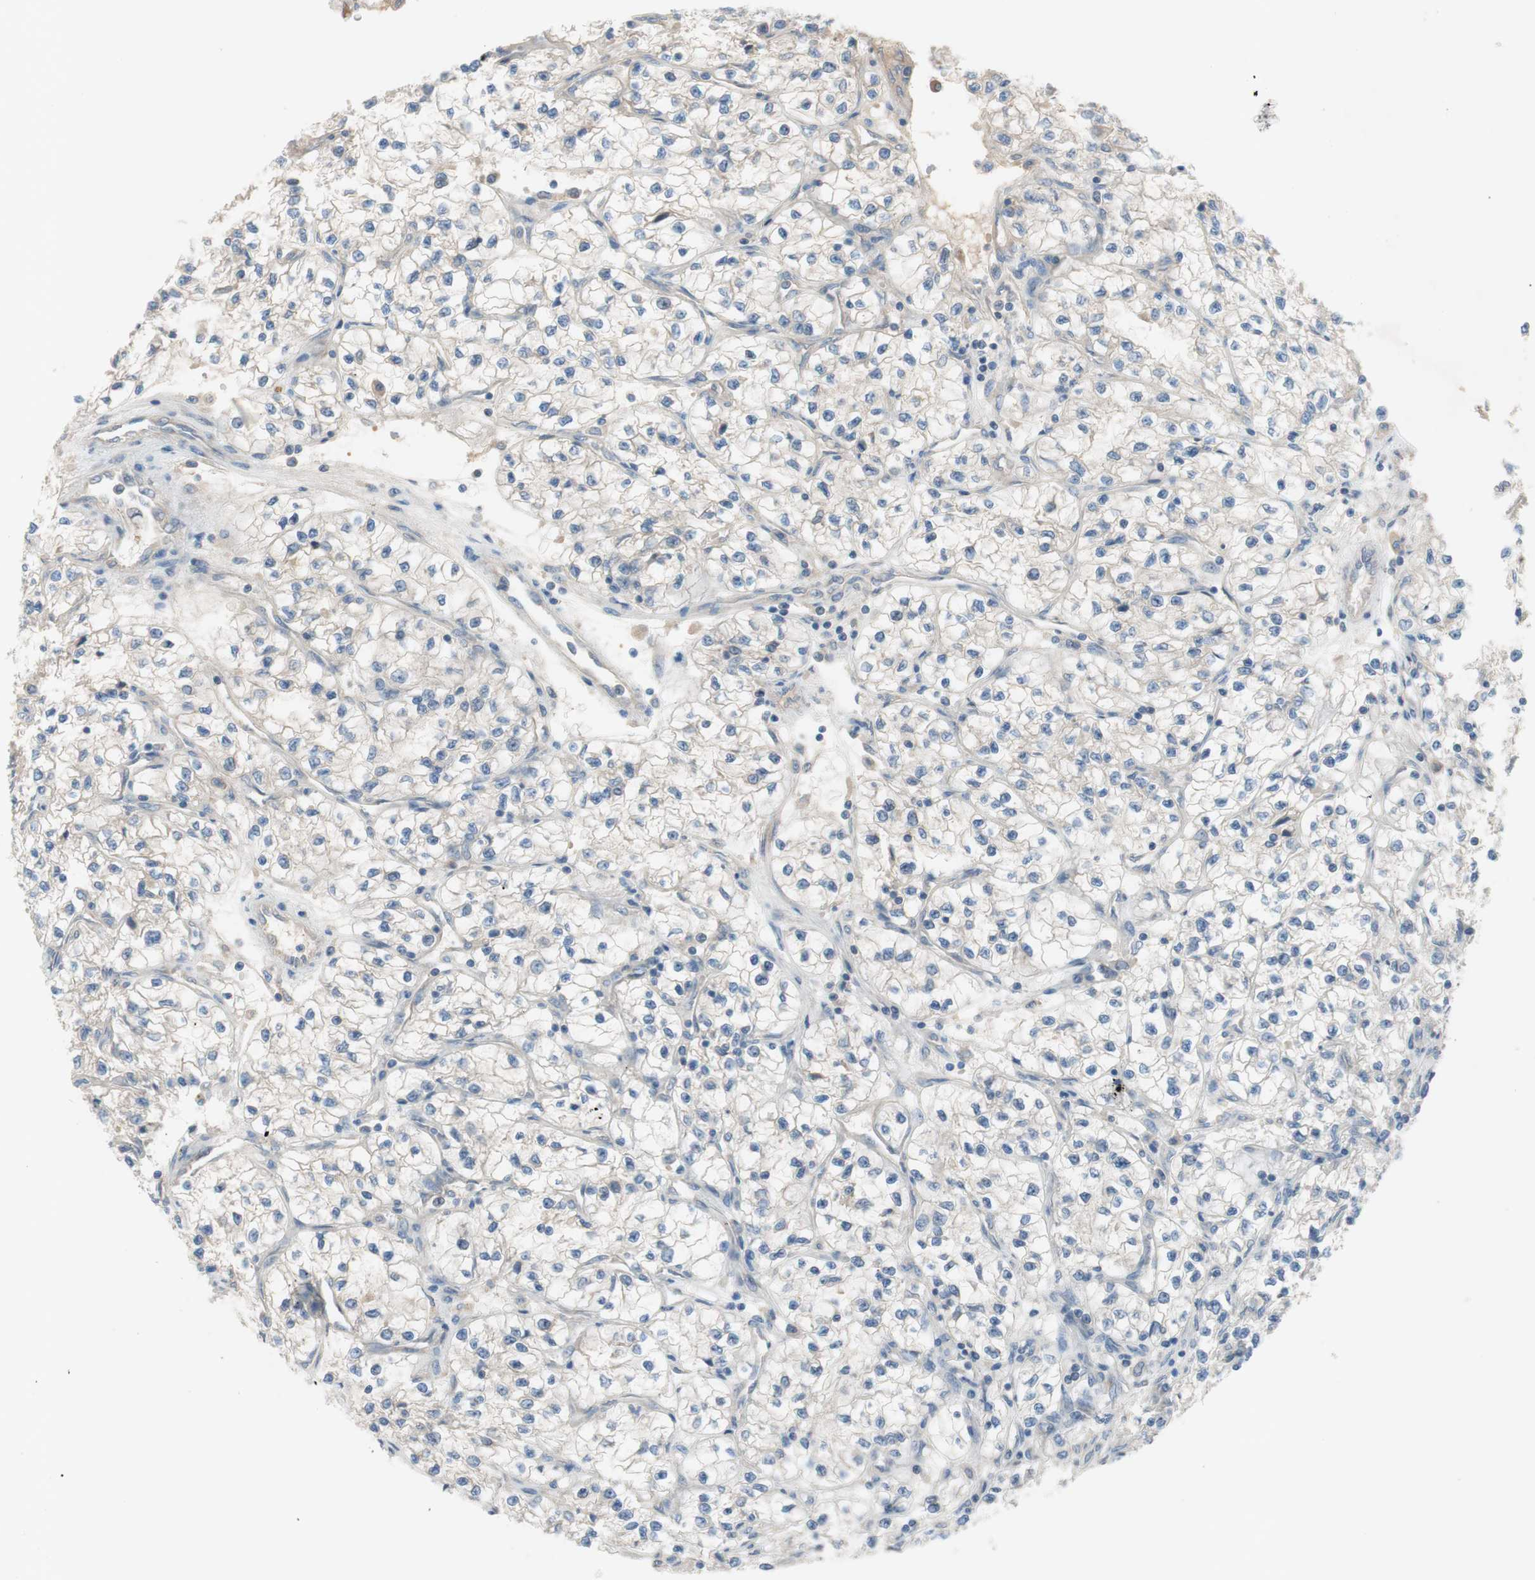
{"staining": {"intensity": "negative", "quantity": "none", "location": "none"}, "tissue": "renal cancer", "cell_type": "Tumor cells", "image_type": "cancer", "snomed": [{"axis": "morphology", "description": "Adenocarcinoma, NOS"}, {"axis": "topography", "description": "Kidney"}], "caption": "IHC histopathology image of neoplastic tissue: human adenocarcinoma (renal) stained with DAB shows no significant protein positivity in tumor cells. (Immunohistochemistry (ihc), brightfield microscopy, high magnification).", "gene": "FDFT1", "patient": {"sex": "female", "age": 57}}